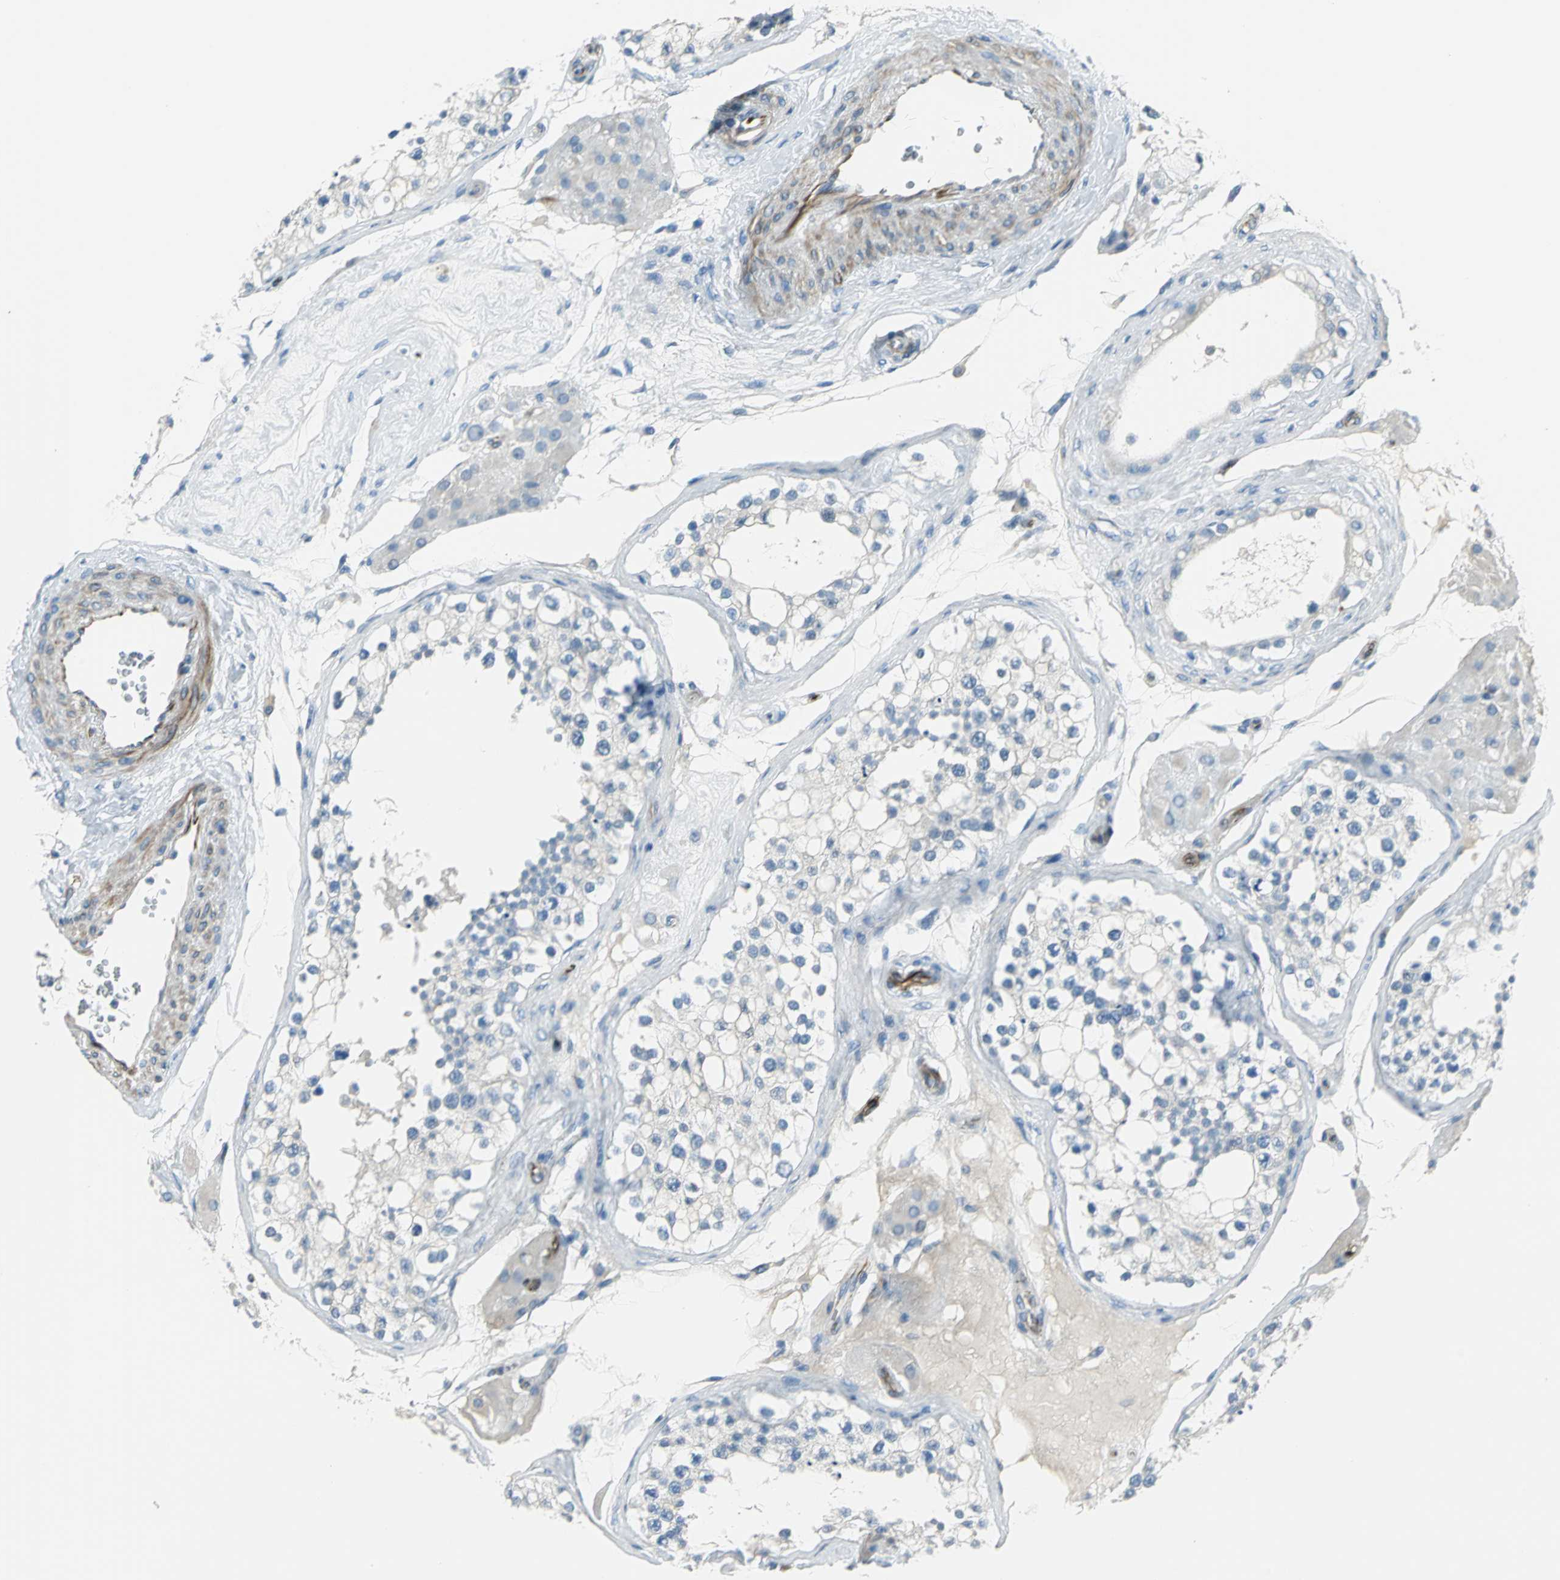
{"staining": {"intensity": "negative", "quantity": "none", "location": "none"}, "tissue": "testis", "cell_type": "Cells in seminiferous ducts", "image_type": "normal", "snomed": [{"axis": "morphology", "description": "Normal tissue, NOS"}, {"axis": "topography", "description": "Testis"}], "caption": "Histopathology image shows no protein expression in cells in seminiferous ducts of benign testis.", "gene": "ALOX15", "patient": {"sex": "male", "age": 68}}